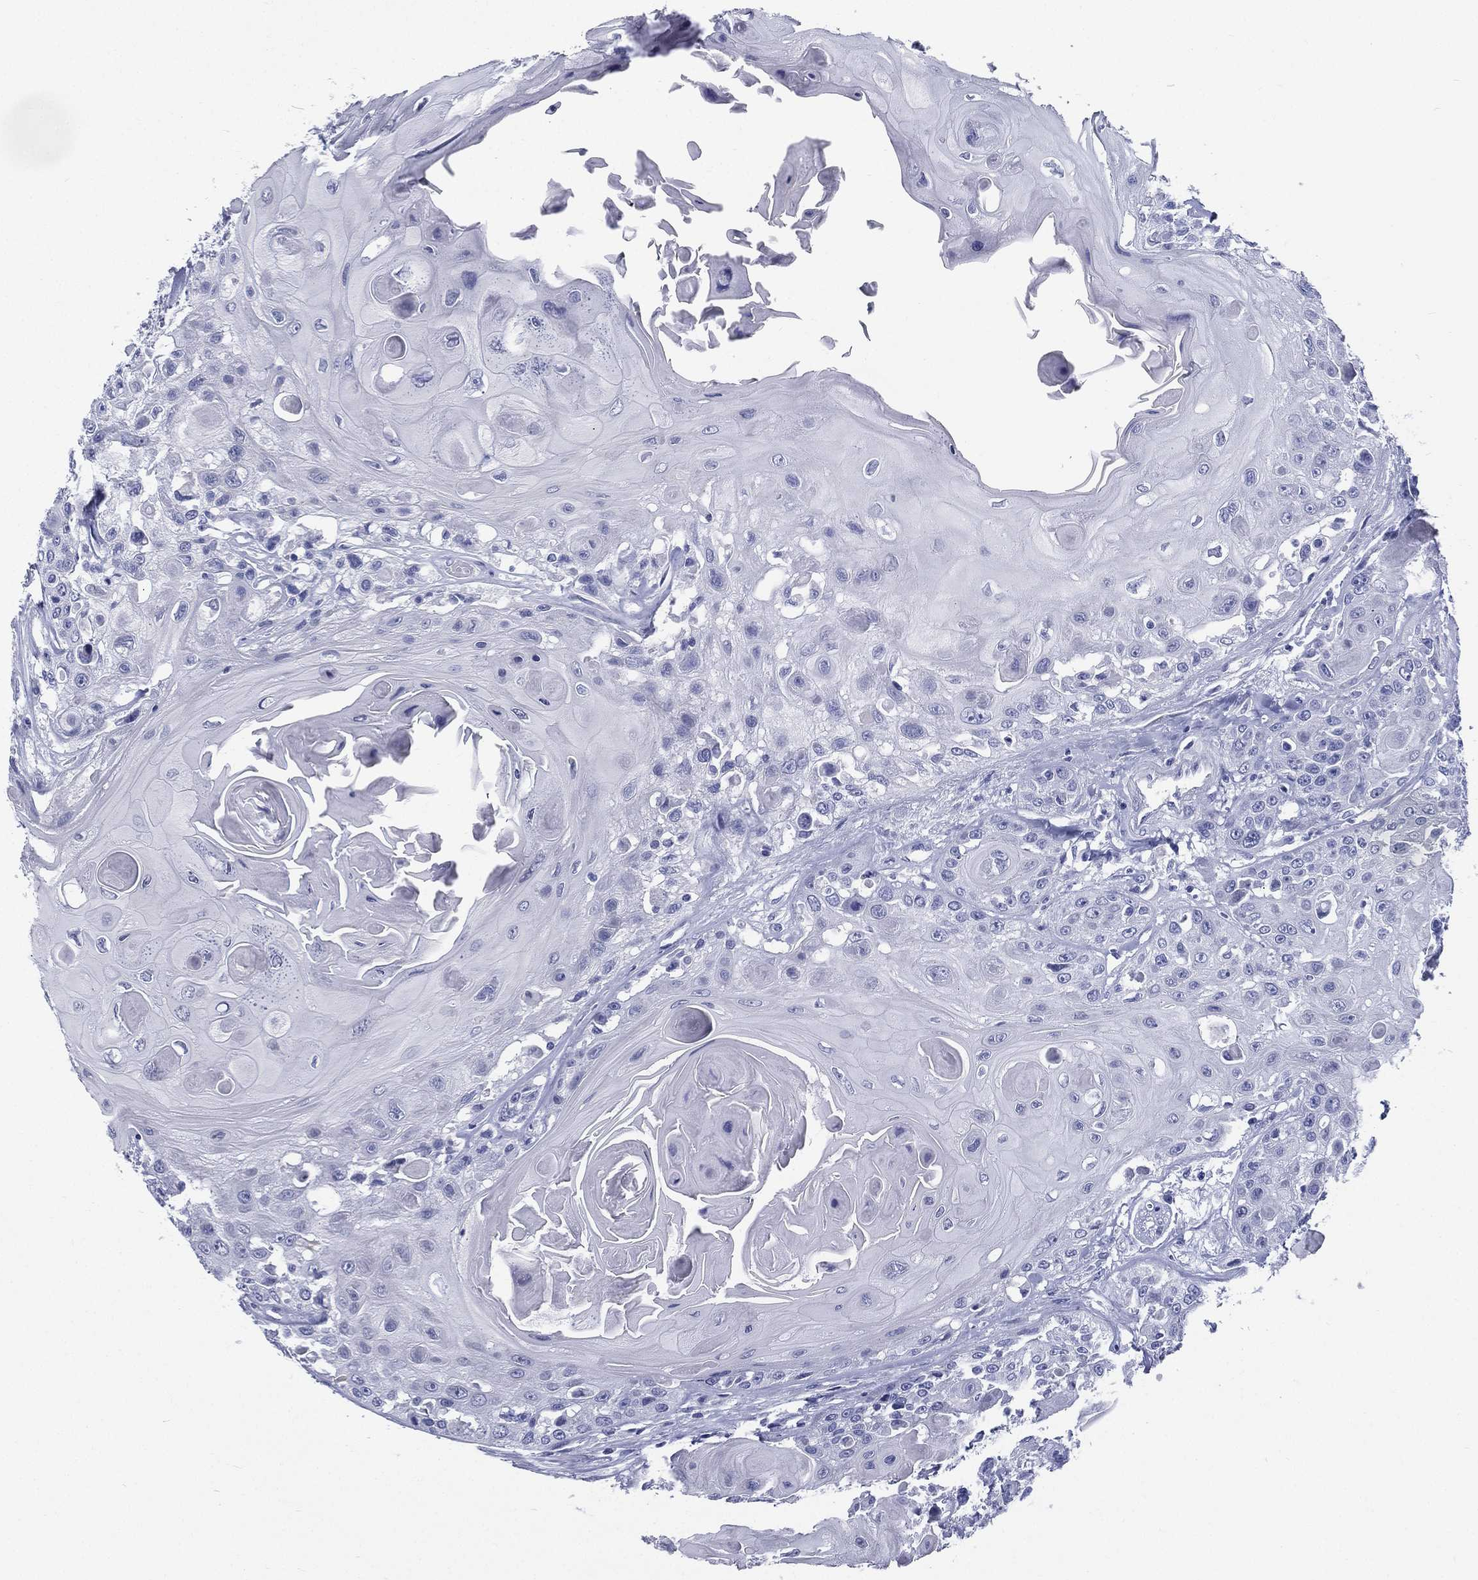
{"staining": {"intensity": "negative", "quantity": "none", "location": "none"}, "tissue": "head and neck cancer", "cell_type": "Tumor cells", "image_type": "cancer", "snomed": [{"axis": "morphology", "description": "Squamous cell carcinoma, NOS"}, {"axis": "topography", "description": "Head-Neck"}], "caption": "The micrograph shows no staining of tumor cells in head and neck cancer.", "gene": "RSPH4A", "patient": {"sex": "female", "age": 59}}